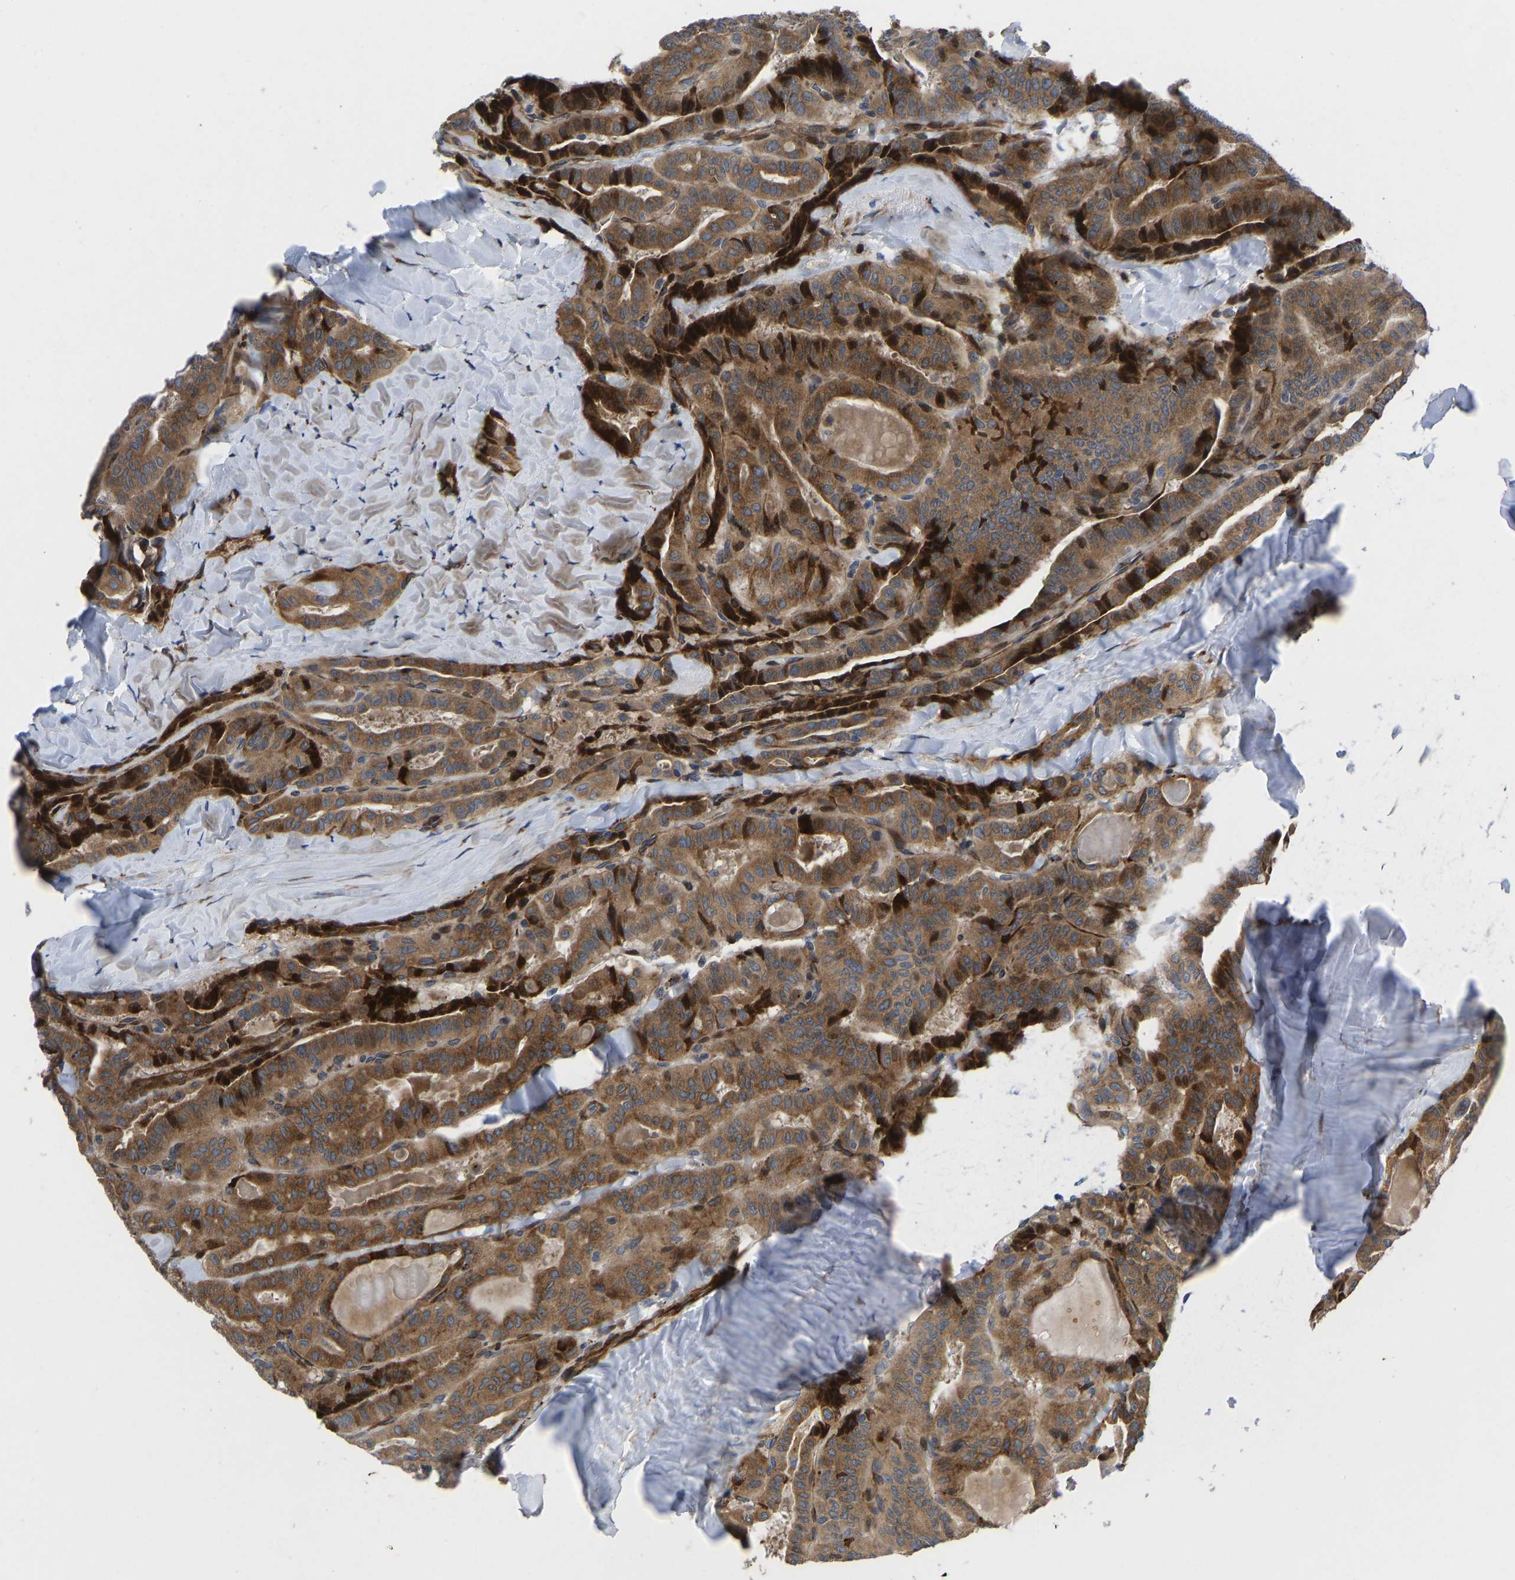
{"staining": {"intensity": "strong", "quantity": ">75%", "location": "cytoplasmic/membranous,nuclear"}, "tissue": "thyroid cancer", "cell_type": "Tumor cells", "image_type": "cancer", "snomed": [{"axis": "morphology", "description": "Papillary adenocarcinoma, NOS"}, {"axis": "topography", "description": "Thyroid gland"}], "caption": "Thyroid cancer stained with a protein marker shows strong staining in tumor cells.", "gene": "TMEM38B", "patient": {"sex": "male", "age": 77}}